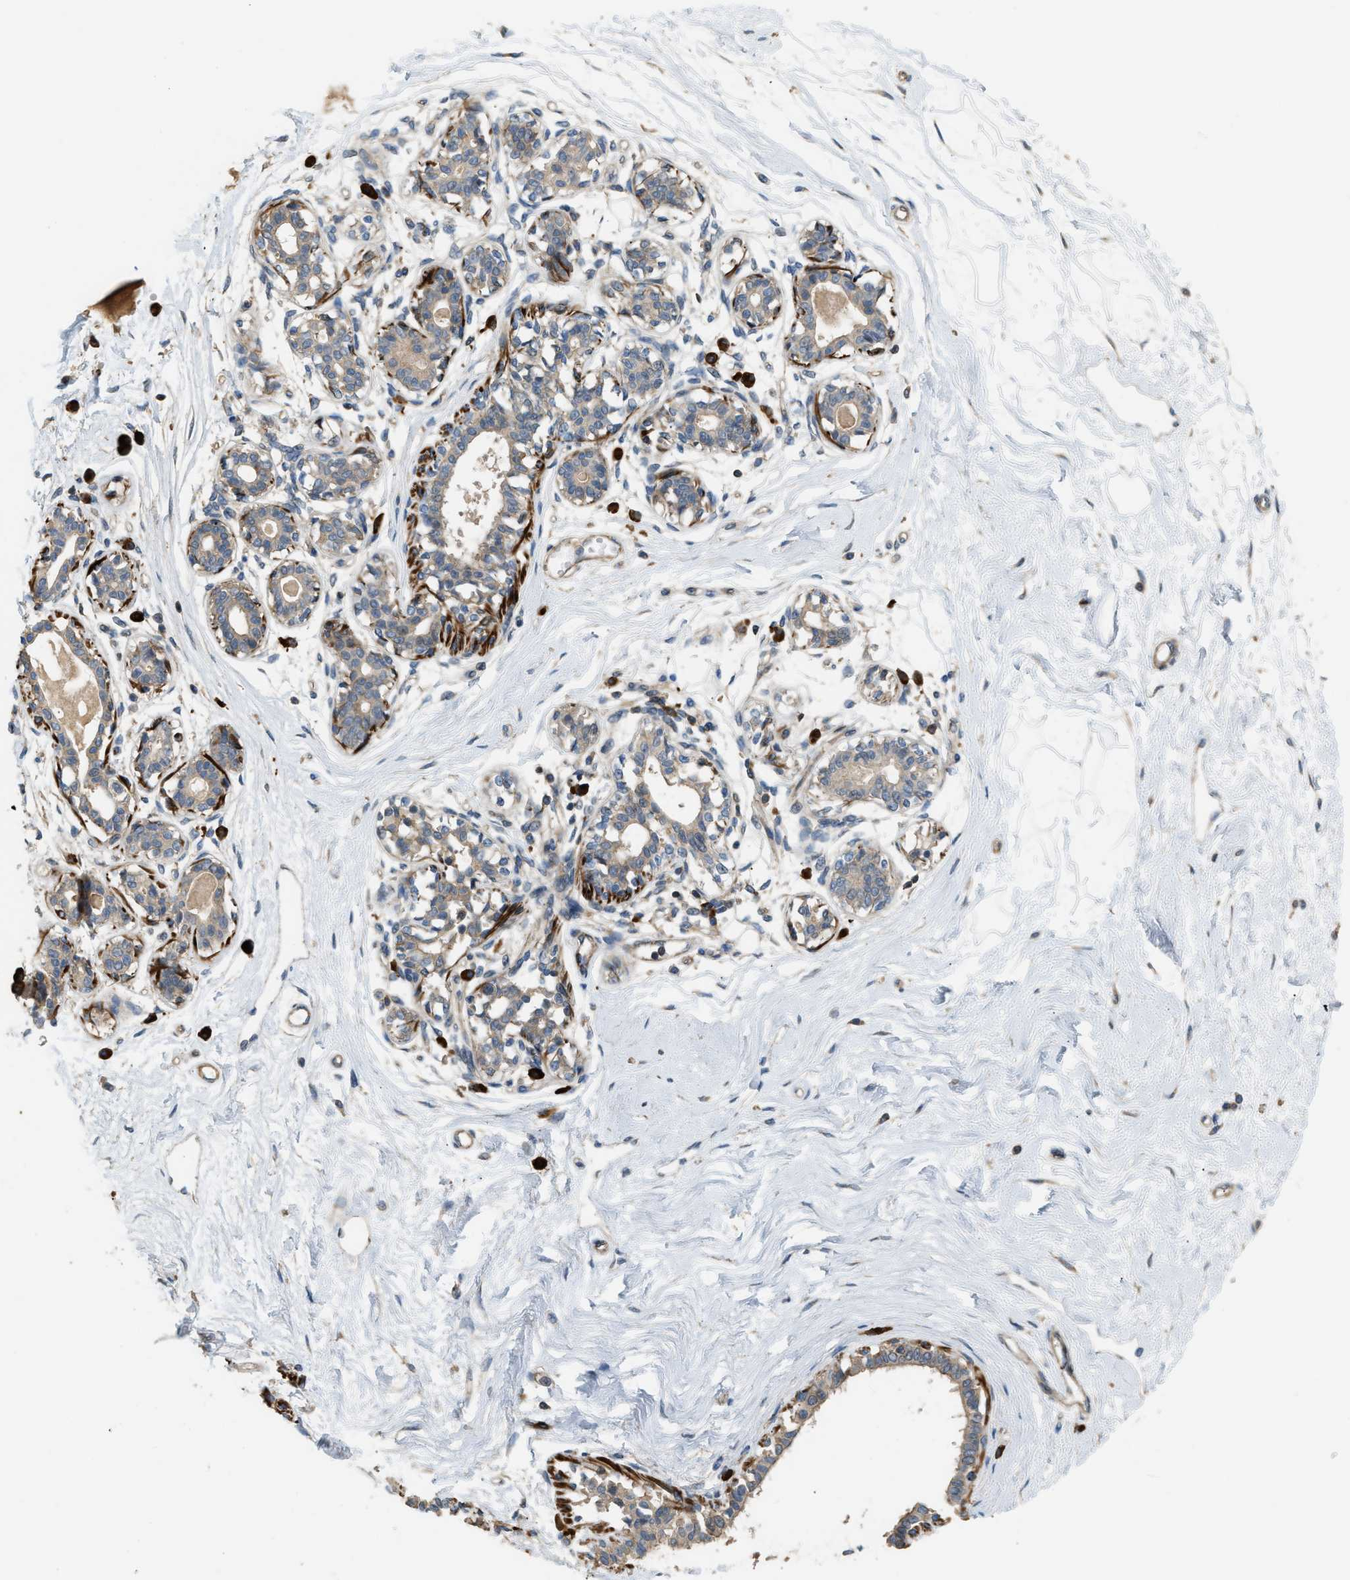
{"staining": {"intensity": "moderate", "quantity": "25%-75%", "location": "cytoplasmic/membranous"}, "tissue": "breast", "cell_type": "Adipocytes", "image_type": "normal", "snomed": [{"axis": "morphology", "description": "Normal tissue, NOS"}, {"axis": "topography", "description": "Breast"}], "caption": "High-magnification brightfield microscopy of benign breast stained with DAB (3,3'-diaminobenzidine) (brown) and counterstained with hematoxylin (blue). adipocytes exhibit moderate cytoplasmic/membranous positivity is identified in about25%-75% of cells. Nuclei are stained in blue.", "gene": "BTN3A2", "patient": {"sex": "female", "age": 45}}